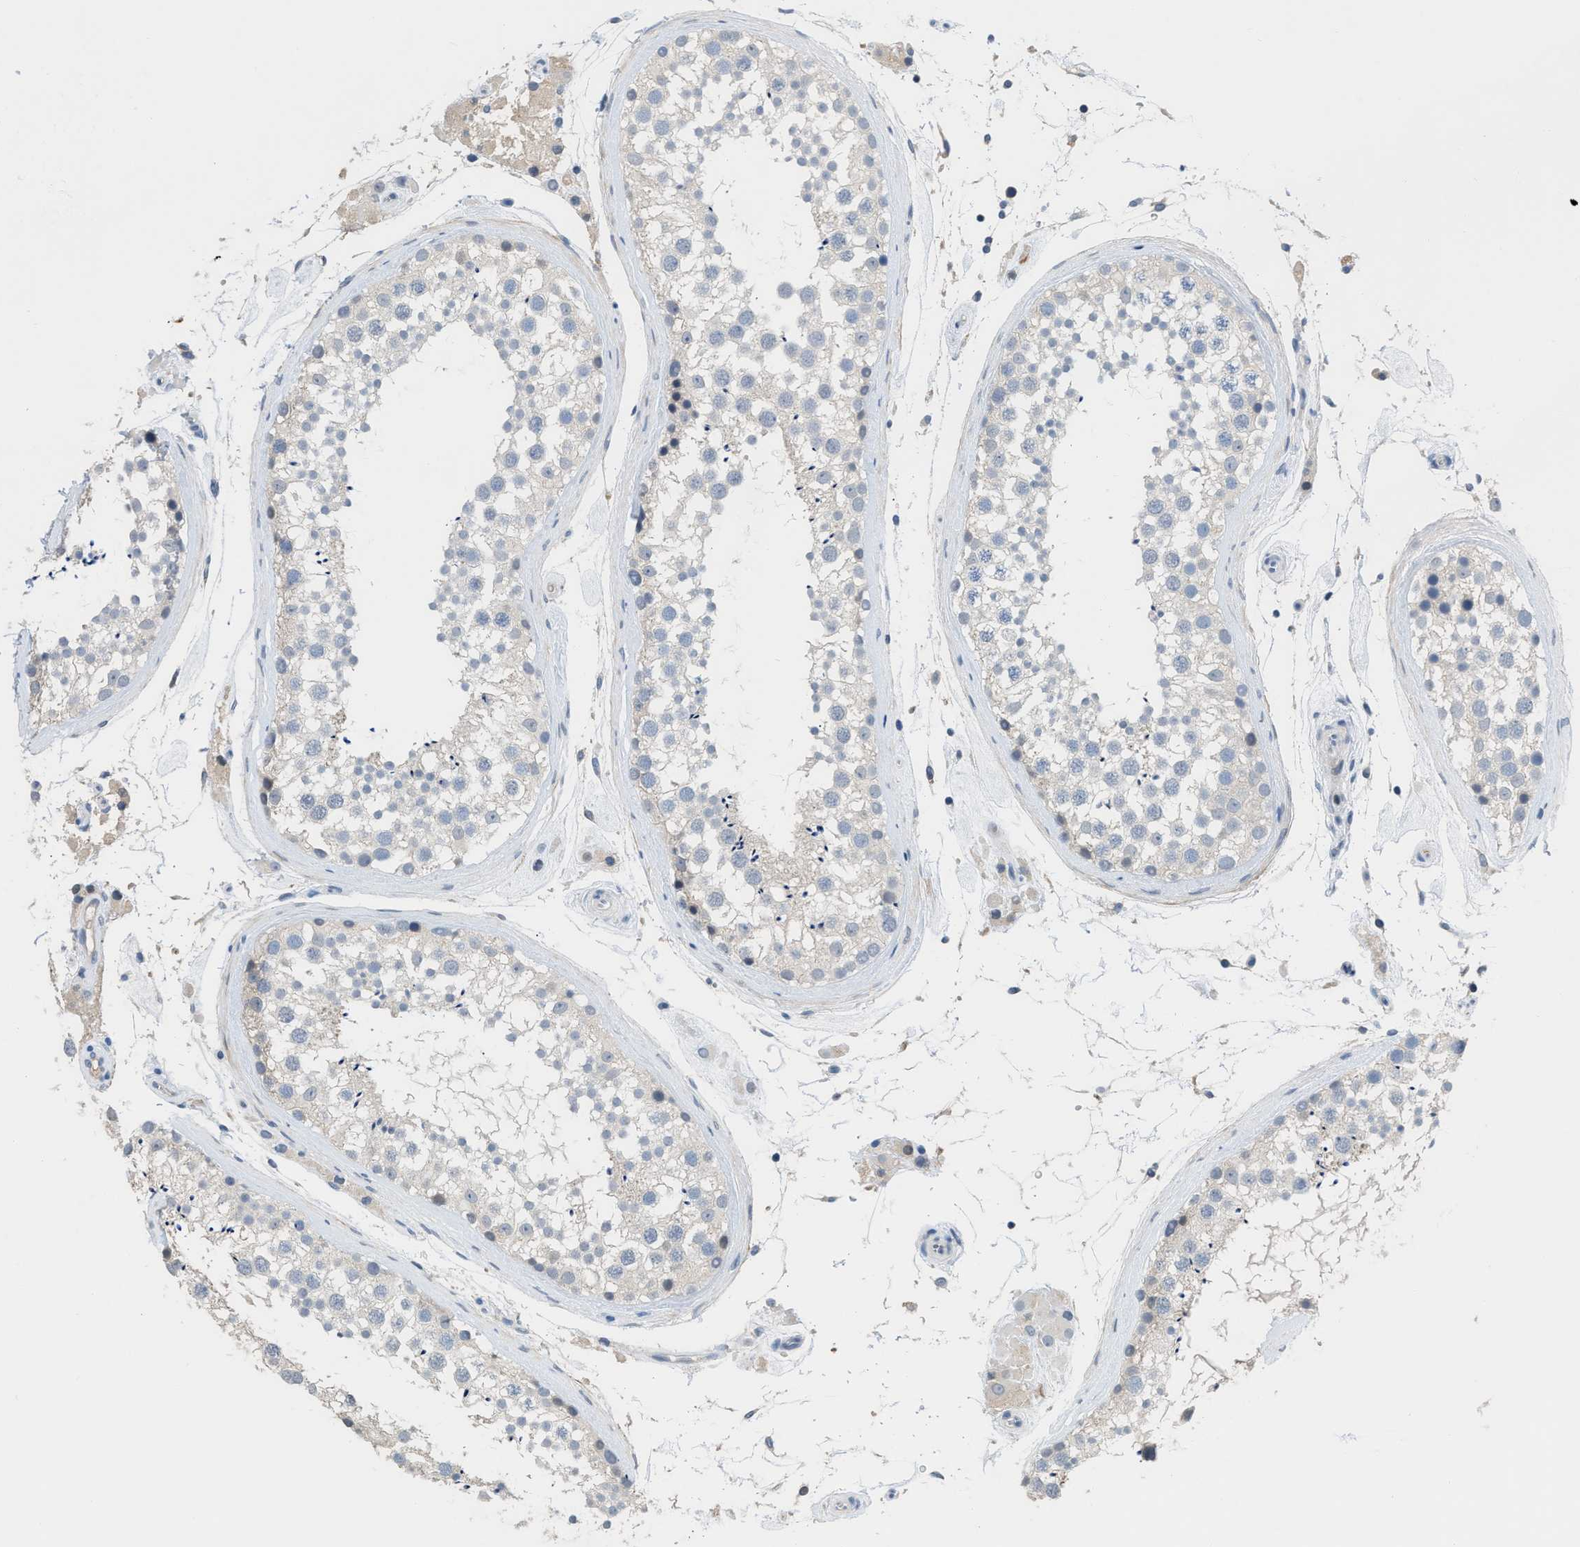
{"staining": {"intensity": "negative", "quantity": "none", "location": "none"}, "tissue": "testis", "cell_type": "Cells in seminiferous ducts", "image_type": "normal", "snomed": [{"axis": "morphology", "description": "Normal tissue, NOS"}, {"axis": "topography", "description": "Testis"}], "caption": "Normal testis was stained to show a protein in brown. There is no significant expression in cells in seminiferous ducts.", "gene": "OR9K2", "patient": {"sex": "male", "age": 46}}